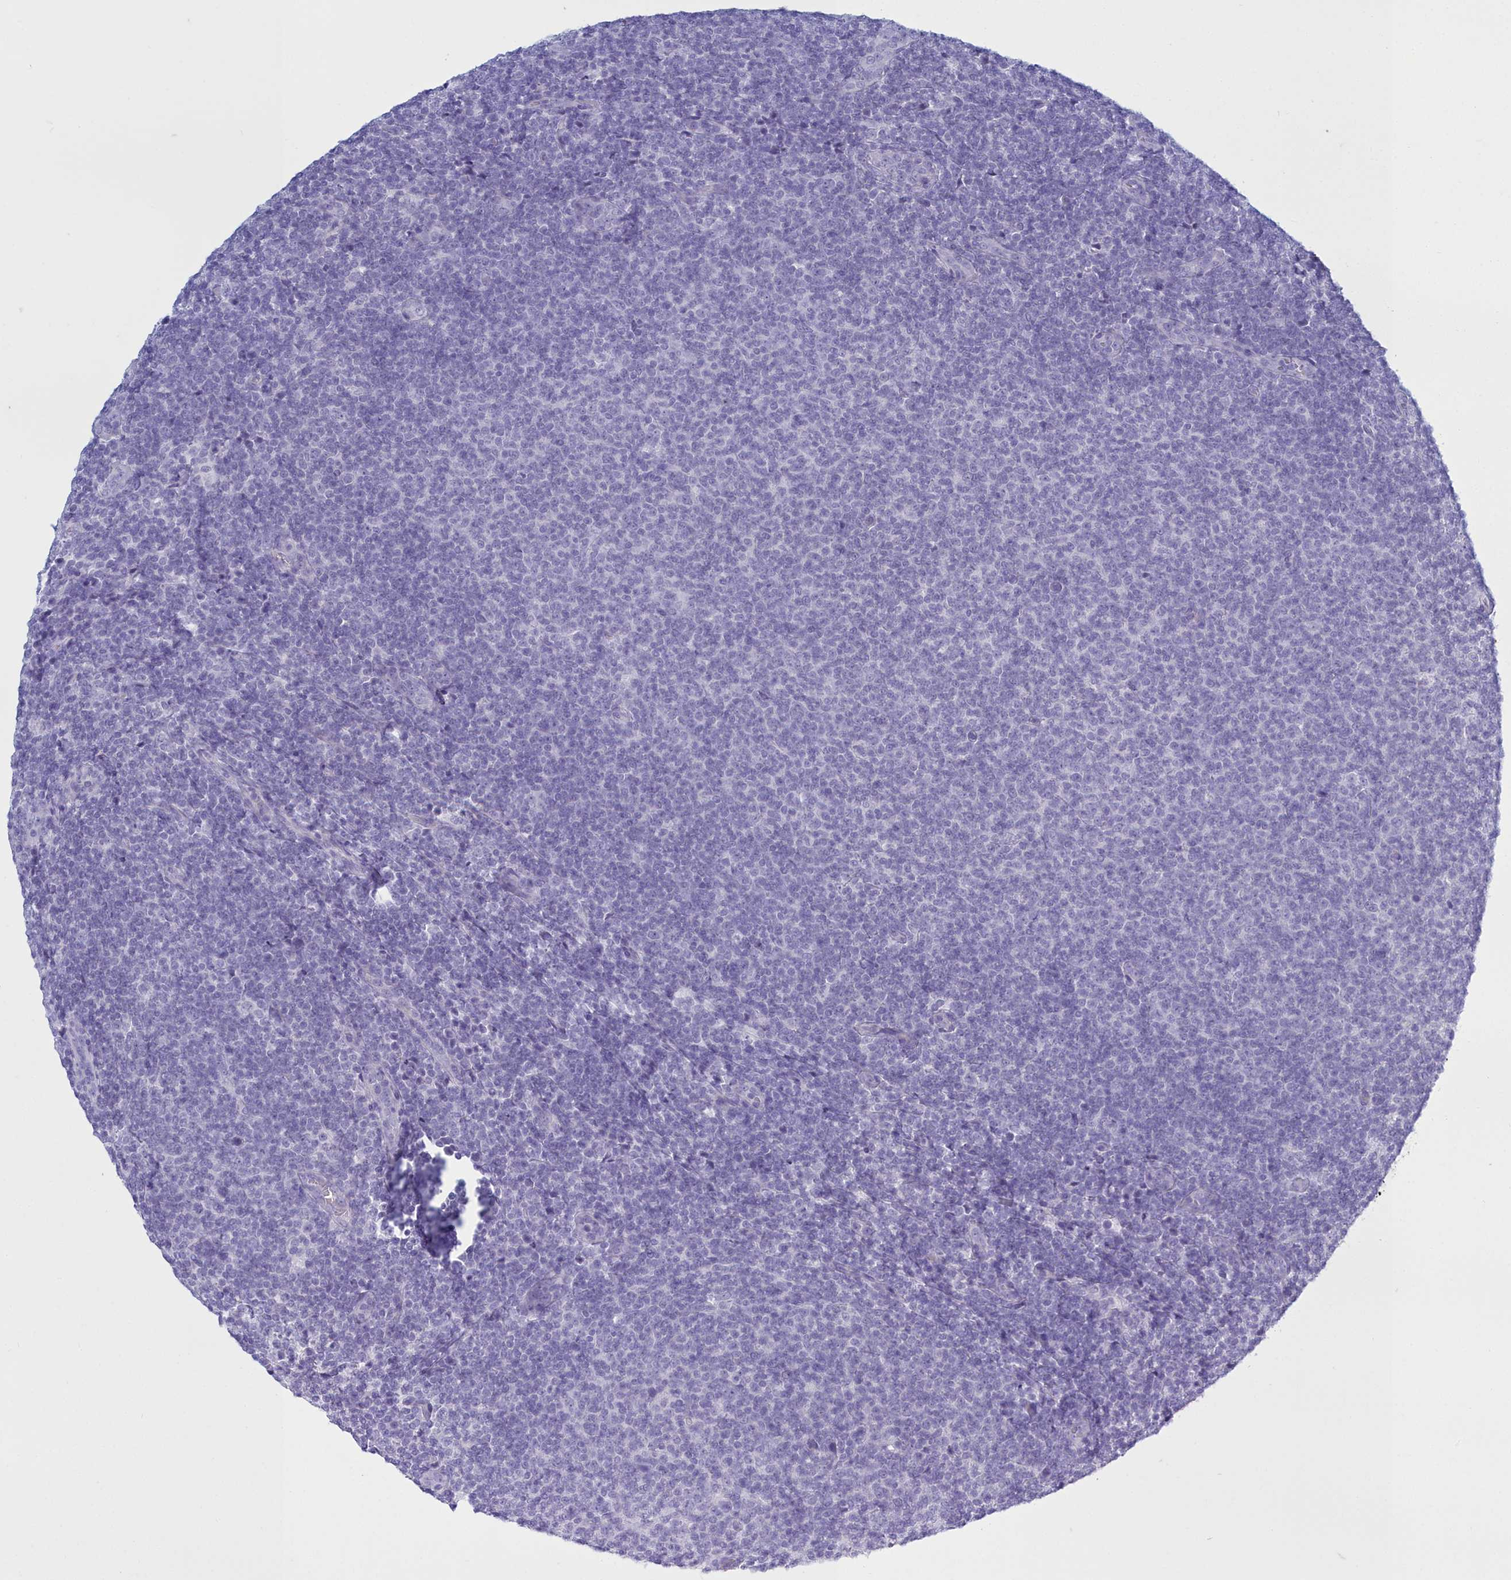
{"staining": {"intensity": "negative", "quantity": "none", "location": "none"}, "tissue": "lymphoma", "cell_type": "Tumor cells", "image_type": "cancer", "snomed": [{"axis": "morphology", "description": "Malignant lymphoma, non-Hodgkin's type, Low grade"}, {"axis": "topography", "description": "Lymph node"}], "caption": "The histopathology image shows no significant staining in tumor cells of low-grade malignant lymphoma, non-Hodgkin's type. (IHC, brightfield microscopy, high magnification).", "gene": "TMEM97", "patient": {"sex": "male", "age": 66}}